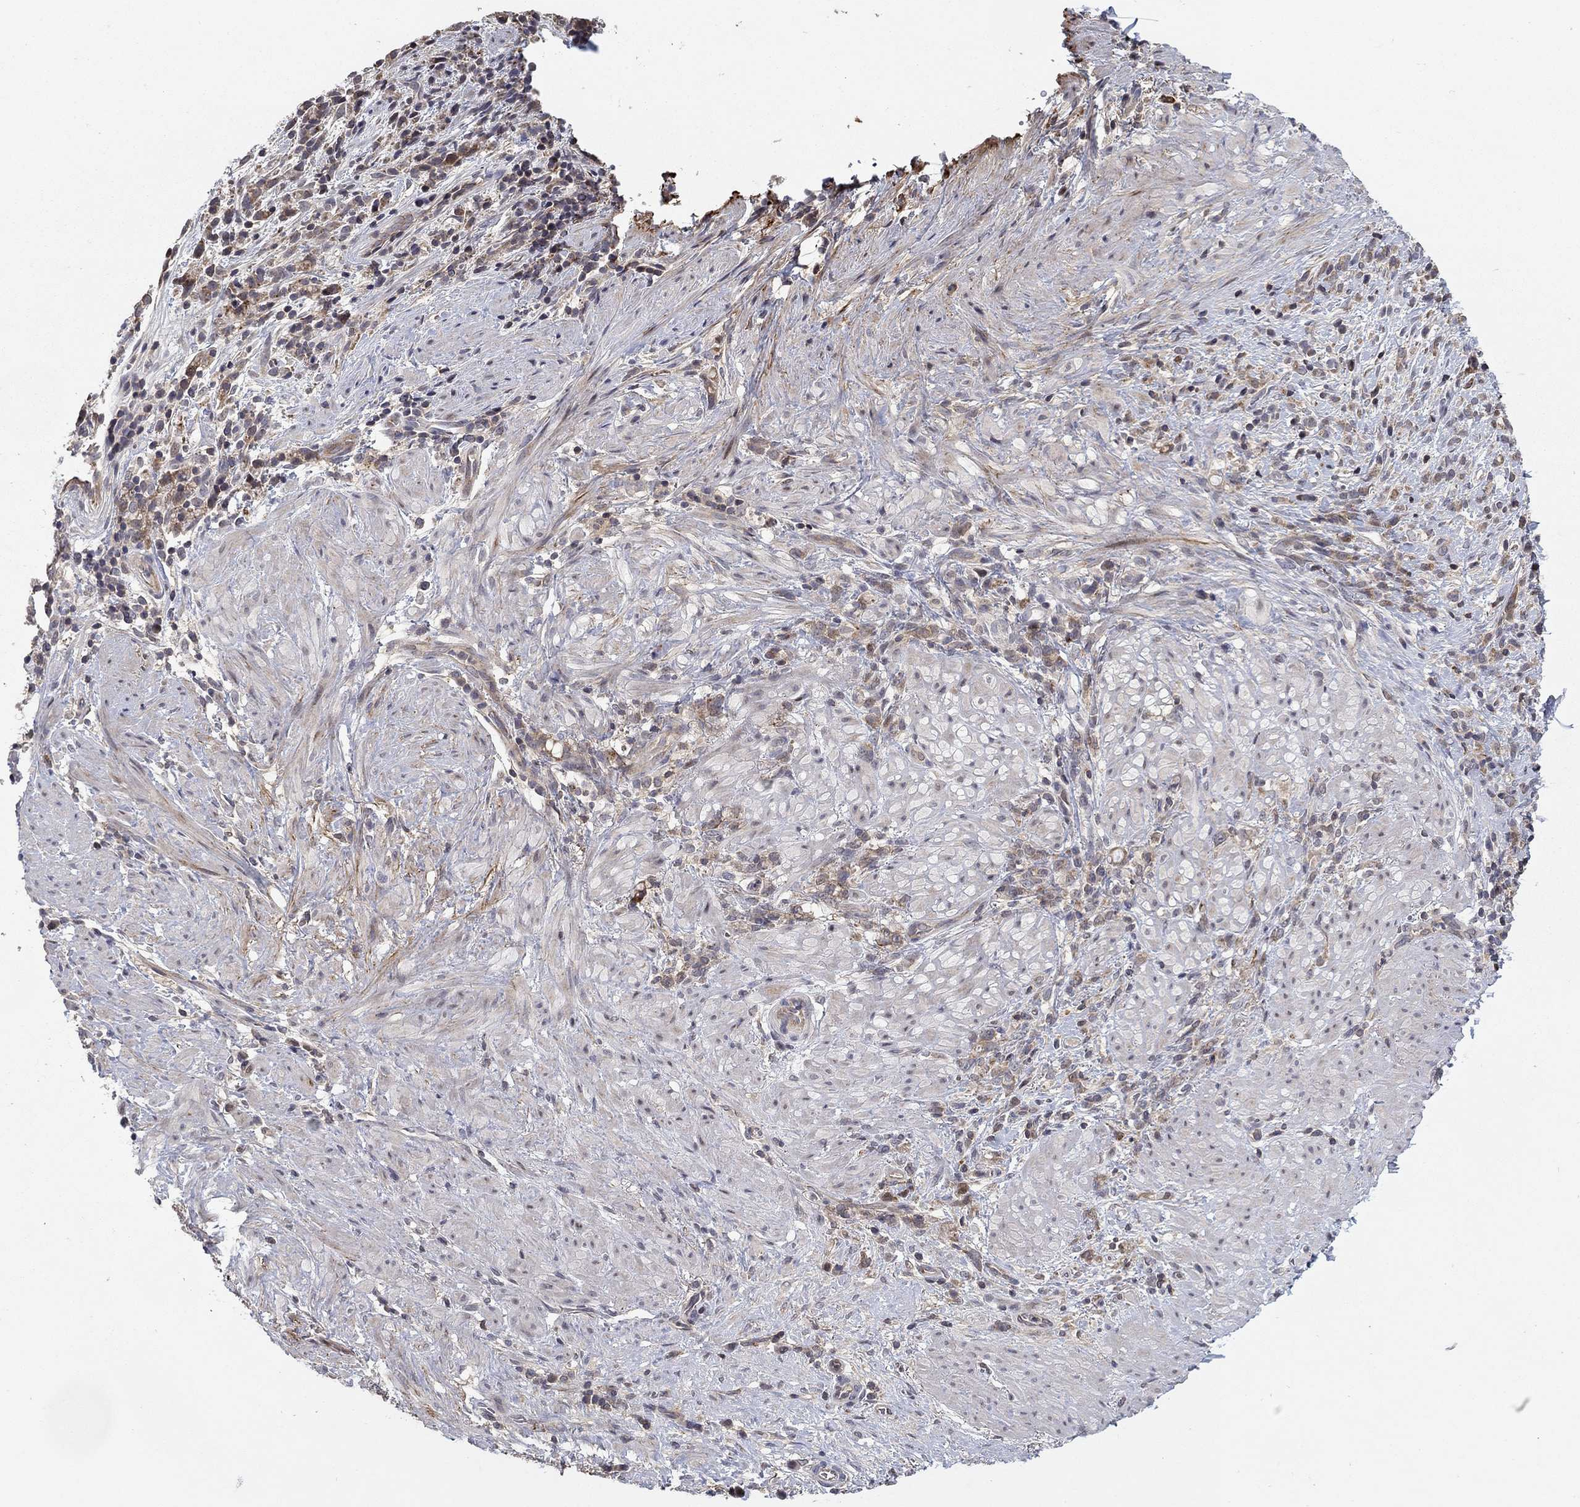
{"staining": {"intensity": "weak", "quantity": ">75%", "location": "cytoplasmic/membranous"}, "tissue": "stomach cancer", "cell_type": "Tumor cells", "image_type": "cancer", "snomed": [{"axis": "morphology", "description": "Adenocarcinoma, NOS"}, {"axis": "topography", "description": "Stomach"}], "caption": "The photomicrograph displays staining of stomach cancer, revealing weak cytoplasmic/membranous protein staining (brown color) within tumor cells.", "gene": "LPCAT4", "patient": {"sex": "female", "age": 57}}